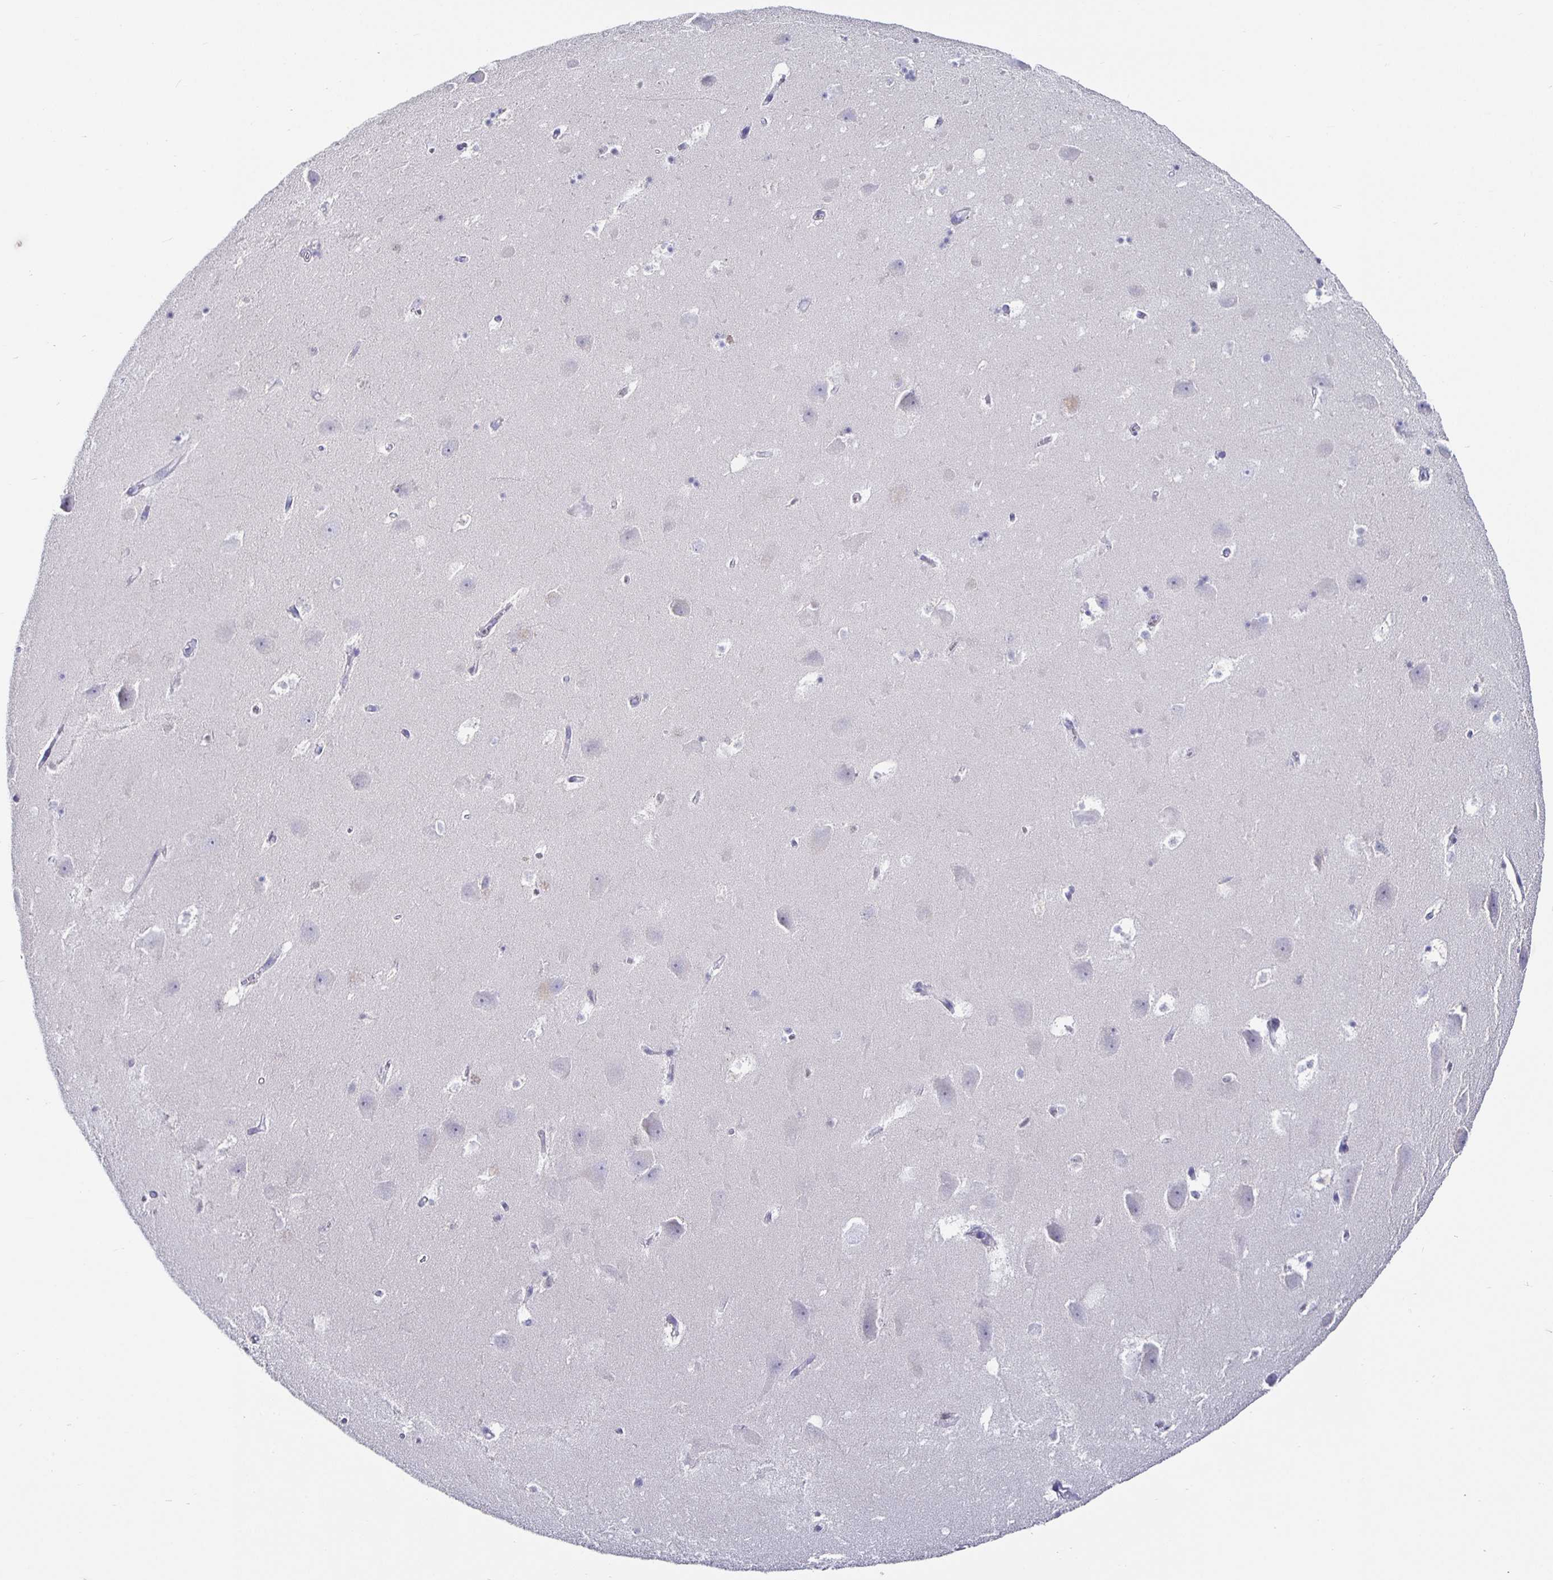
{"staining": {"intensity": "negative", "quantity": "none", "location": "none"}, "tissue": "hippocampus", "cell_type": "Glial cells", "image_type": "normal", "snomed": [{"axis": "morphology", "description": "Normal tissue, NOS"}, {"axis": "topography", "description": "Hippocampus"}], "caption": "A histopathology image of hippocampus stained for a protein exhibits no brown staining in glial cells. (DAB immunohistochemistry visualized using brightfield microscopy, high magnification).", "gene": "RUNX2", "patient": {"sex": "male", "age": 58}}